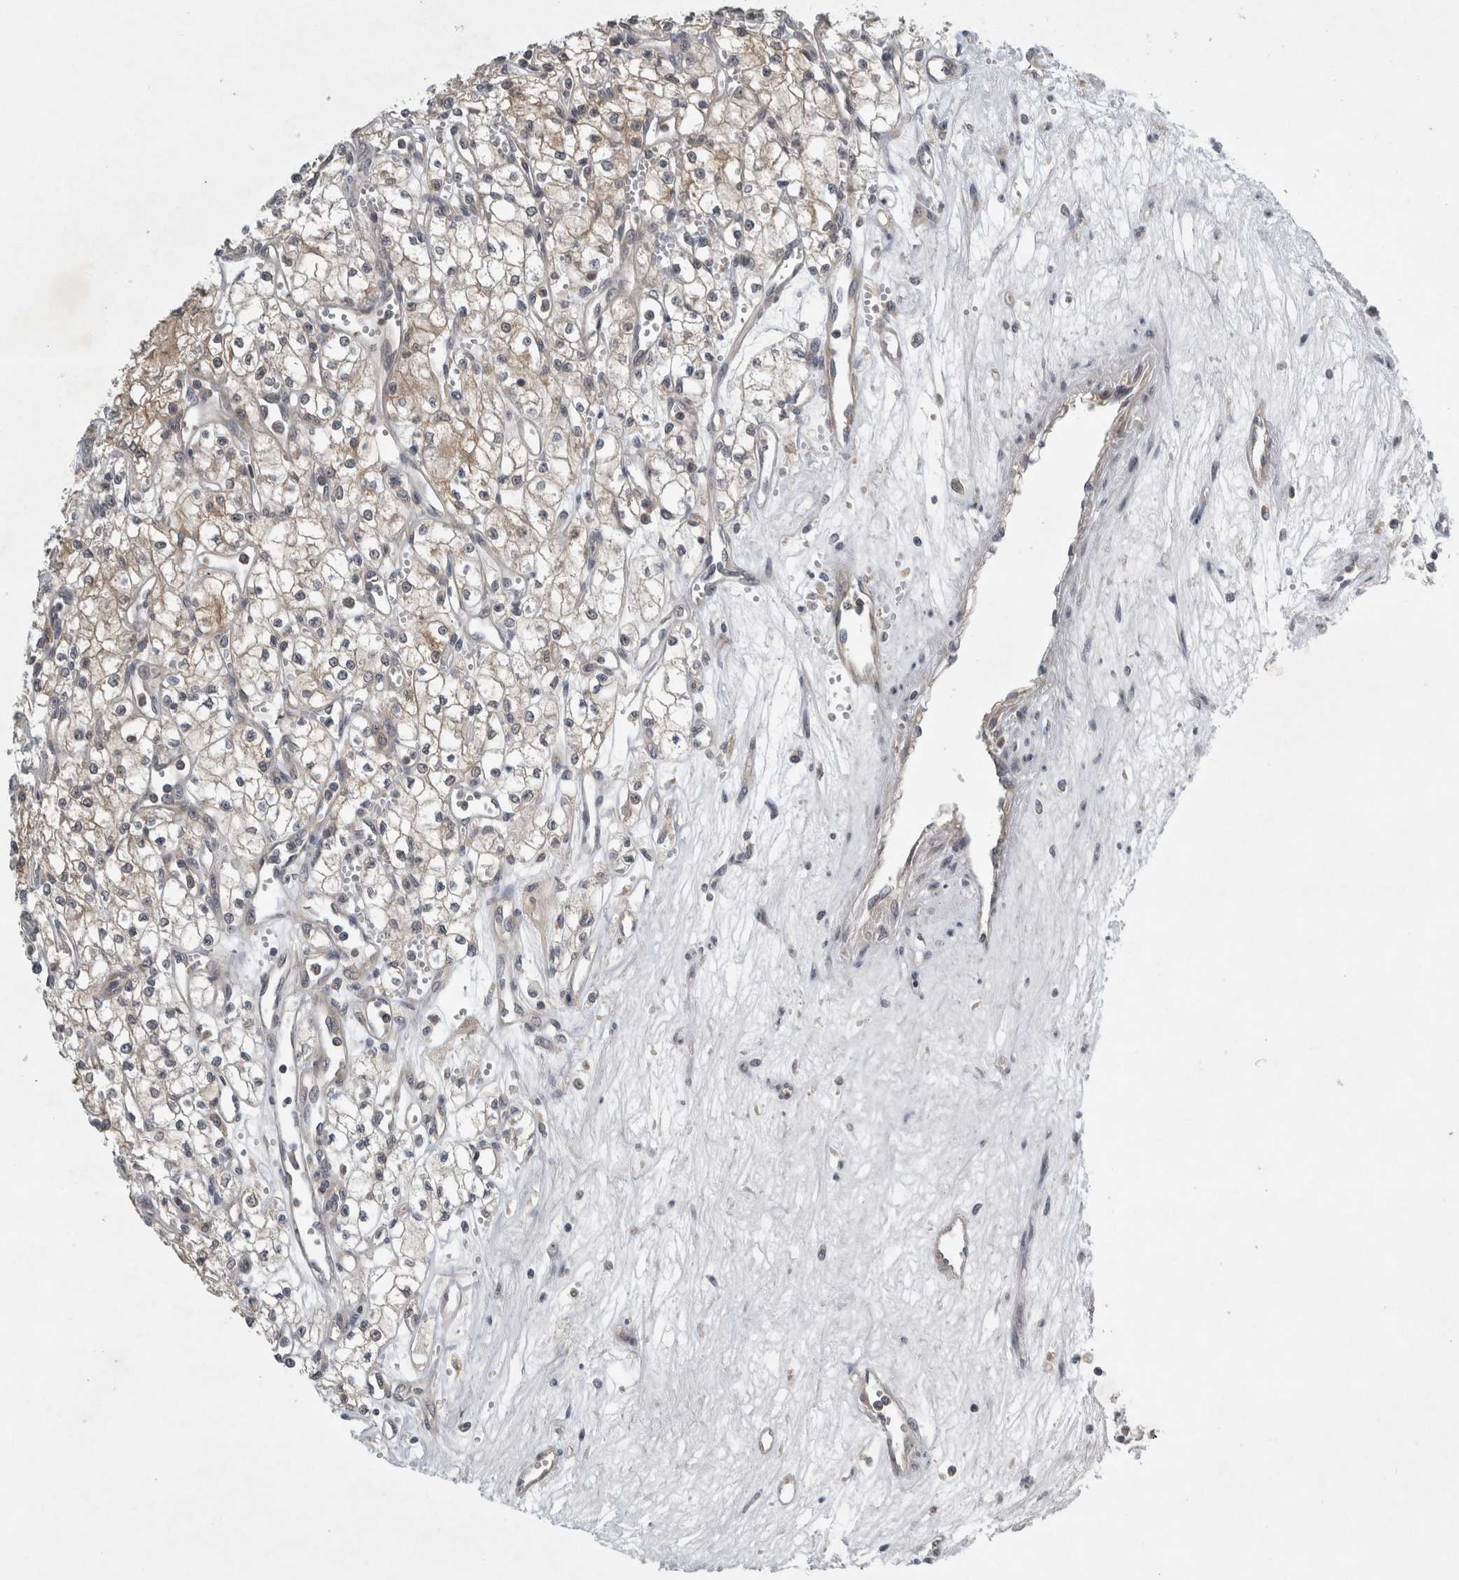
{"staining": {"intensity": "negative", "quantity": "none", "location": "none"}, "tissue": "renal cancer", "cell_type": "Tumor cells", "image_type": "cancer", "snomed": [{"axis": "morphology", "description": "Adenocarcinoma, NOS"}, {"axis": "topography", "description": "Kidney"}], "caption": "Renal adenocarcinoma stained for a protein using IHC shows no expression tumor cells.", "gene": "AASDHPPT", "patient": {"sex": "male", "age": 59}}